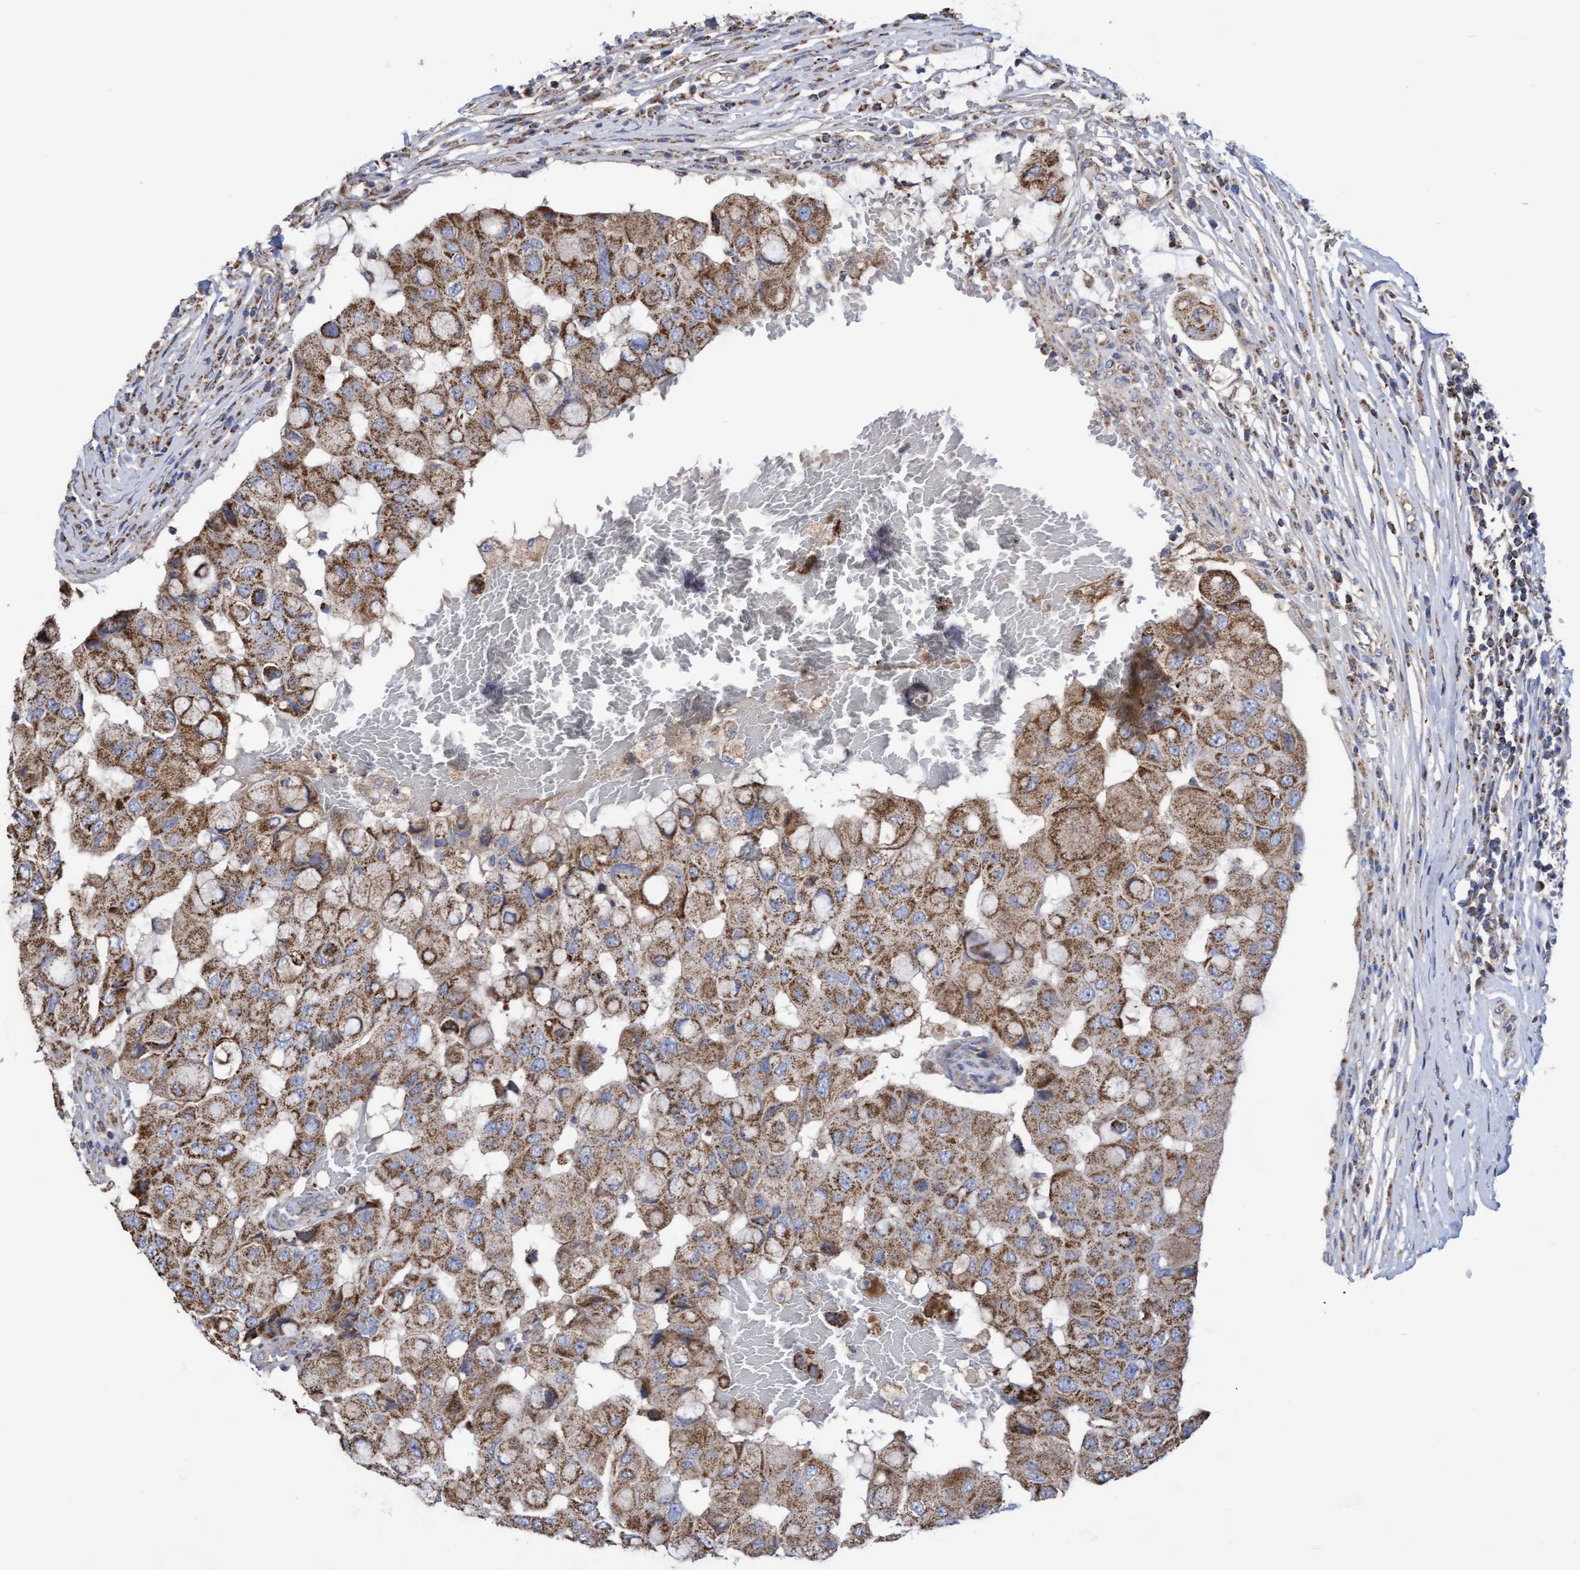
{"staining": {"intensity": "moderate", "quantity": ">75%", "location": "cytoplasmic/membranous"}, "tissue": "breast cancer", "cell_type": "Tumor cells", "image_type": "cancer", "snomed": [{"axis": "morphology", "description": "Duct carcinoma"}, {"axis": "topography", "description": "Breast"}], "caption": "A histopathology image of human breast cancer stained for a protein shows moderate cytoplasmic/membranous brown staining in tumor cells.", "gene": "COBL", "patient": {"sex": "female", "age": 27}}